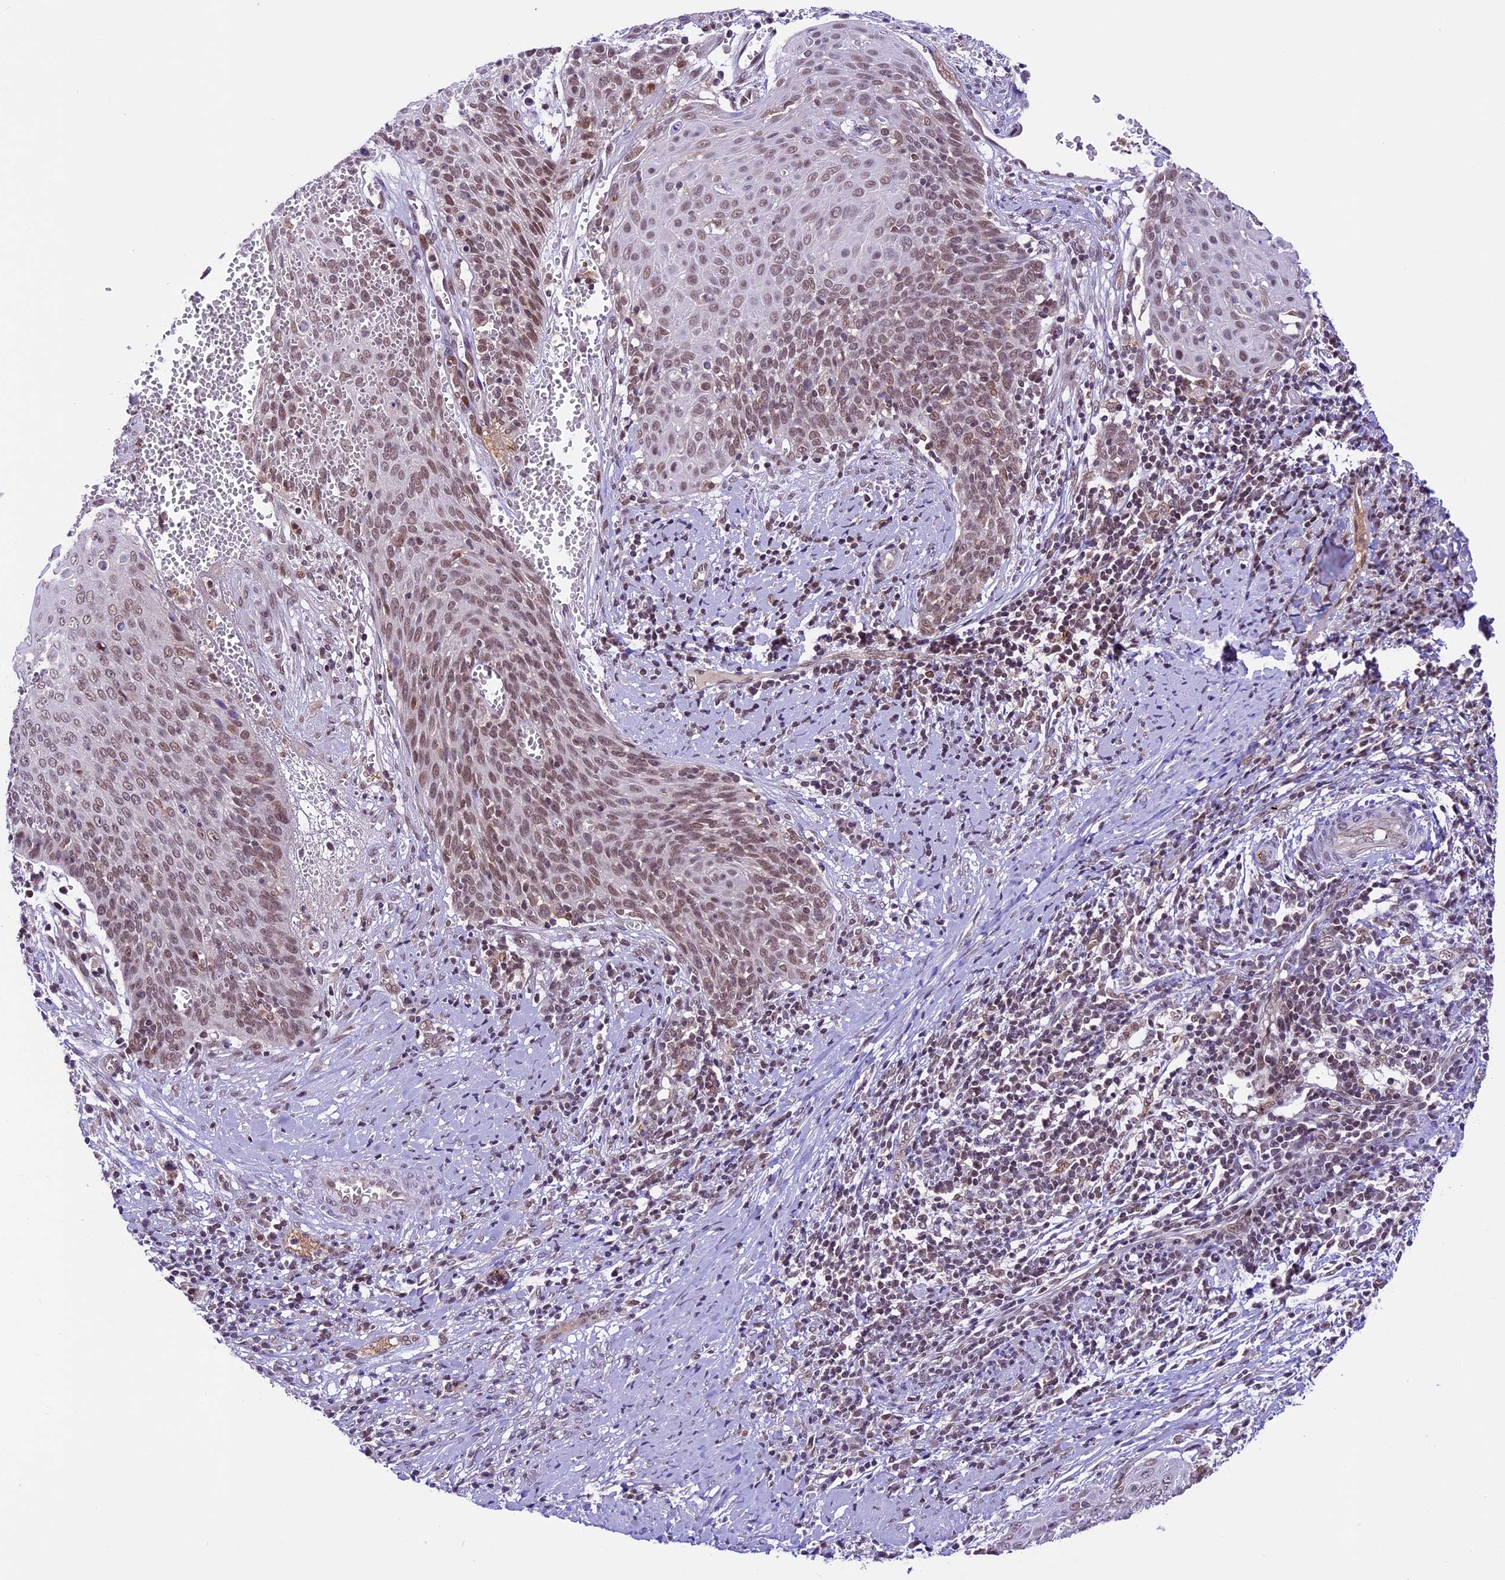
{"staining": {"intensity": "moderate", "quantity": "25%-75%", "location": "nuclear"}, "tissue": "cervical cancer", "cell_type": "Tumor cells", "image_type": "cancer", "snomed": [{"axis": "morphology", "description": "Squamous cell carcinoma, NOS"}, {"axis": "topography", "description": "Cervix"}], "caption": "About 25%-75% of tumor cells in human cervical squamous cell carcinoma exhibit moderate nuclear protein staining as visualized by brown immunohistochemical staining.", "gene": "SHKBP1", "patient": {"sex": "female", "age": 39}}